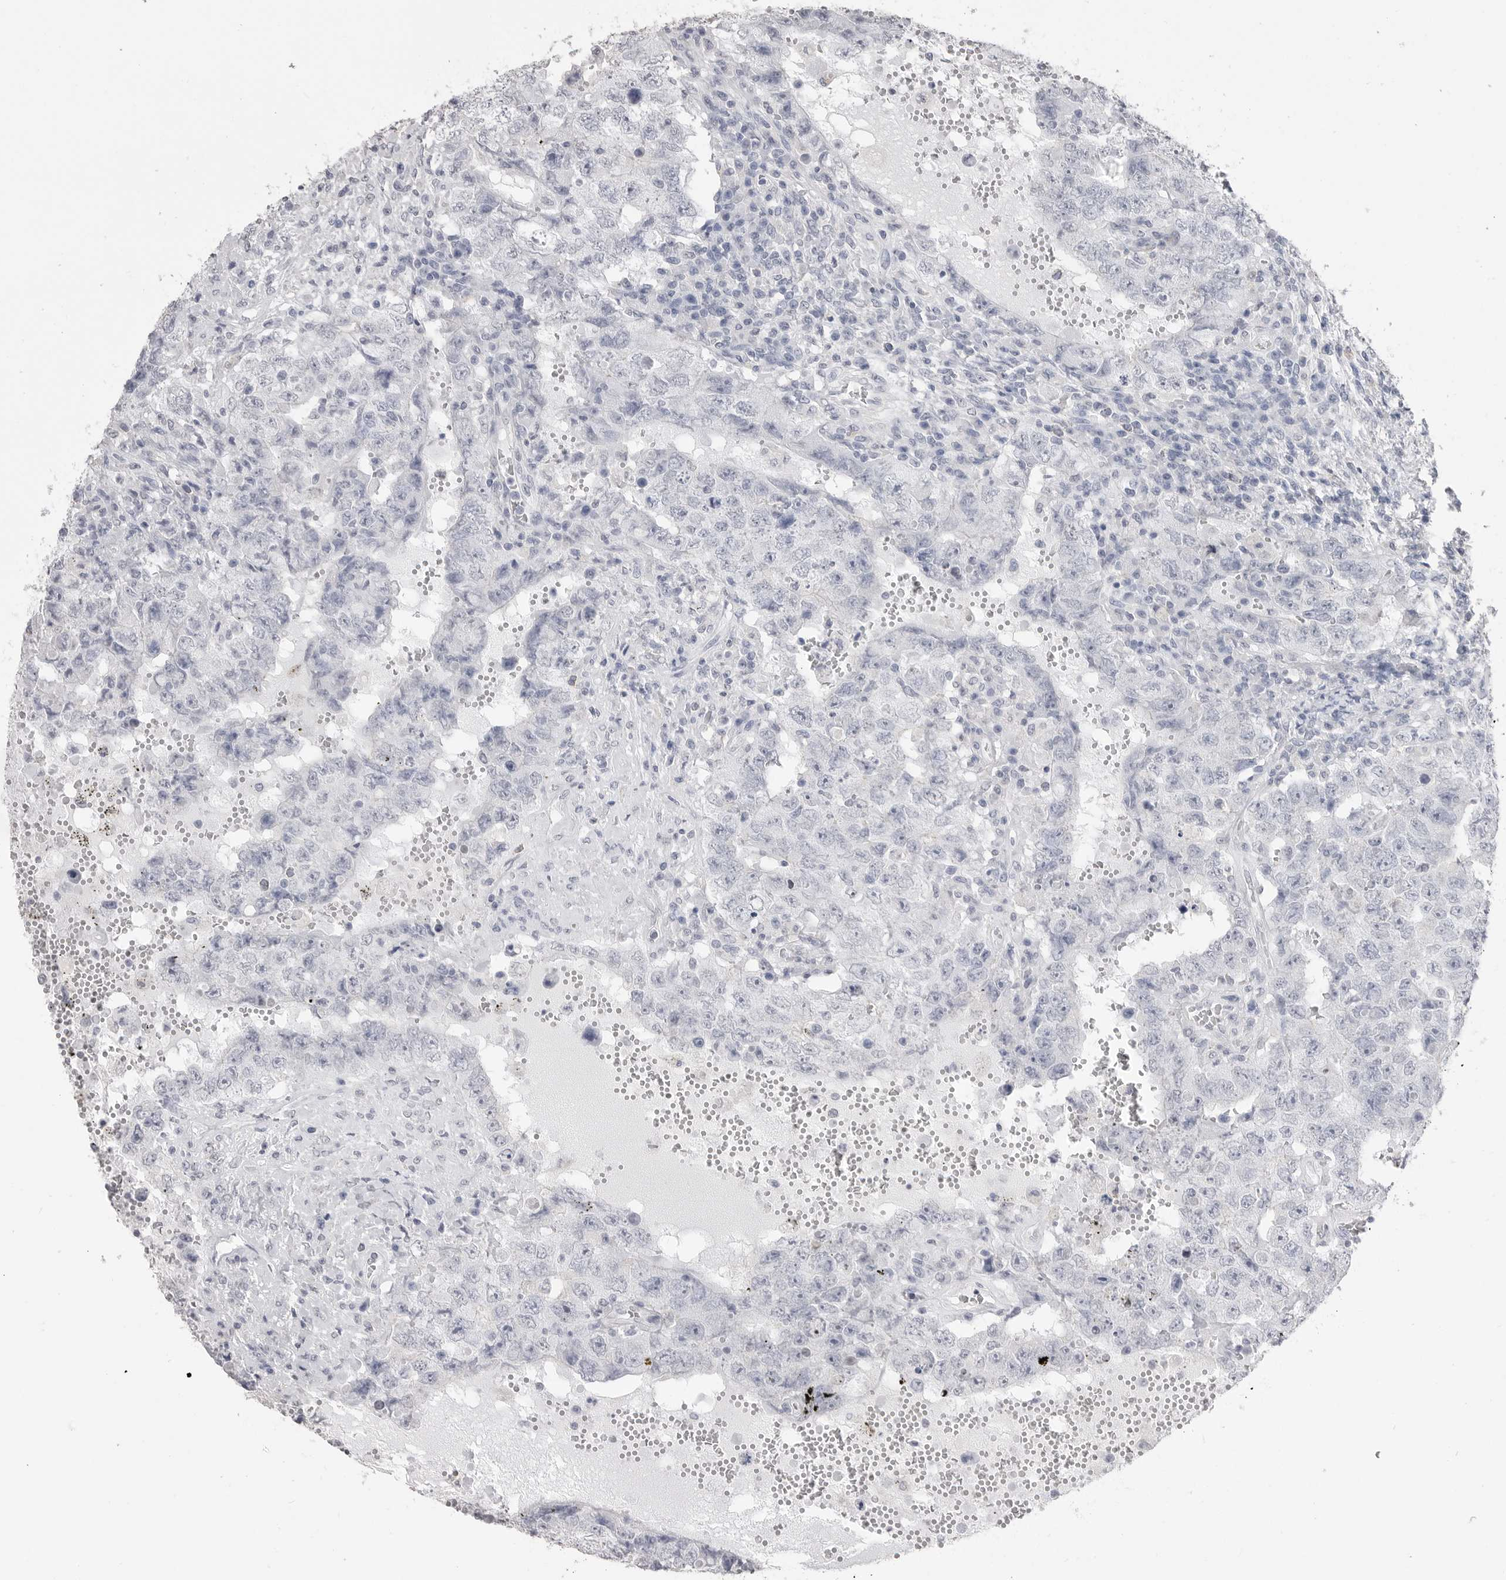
{"staining": {"intensity": "negative", "quantity": "none", "location": "none"}, "tissue": "testis cancer", "cell_type": "Tumor cells", "image_type": "cancer", "snomed": [{"axis": "morphology", "description": "Carcinoma, Embryonal, NOS"}, {"axis": "topography", "description": "Testis"}], "caption": "DAB immunohistochemical staining of testis embryonal carcinoma exhibits no significant positivity in tumor cells.", "gene": "ICAM5", "patient": {"sex": "male", "age": 26}}